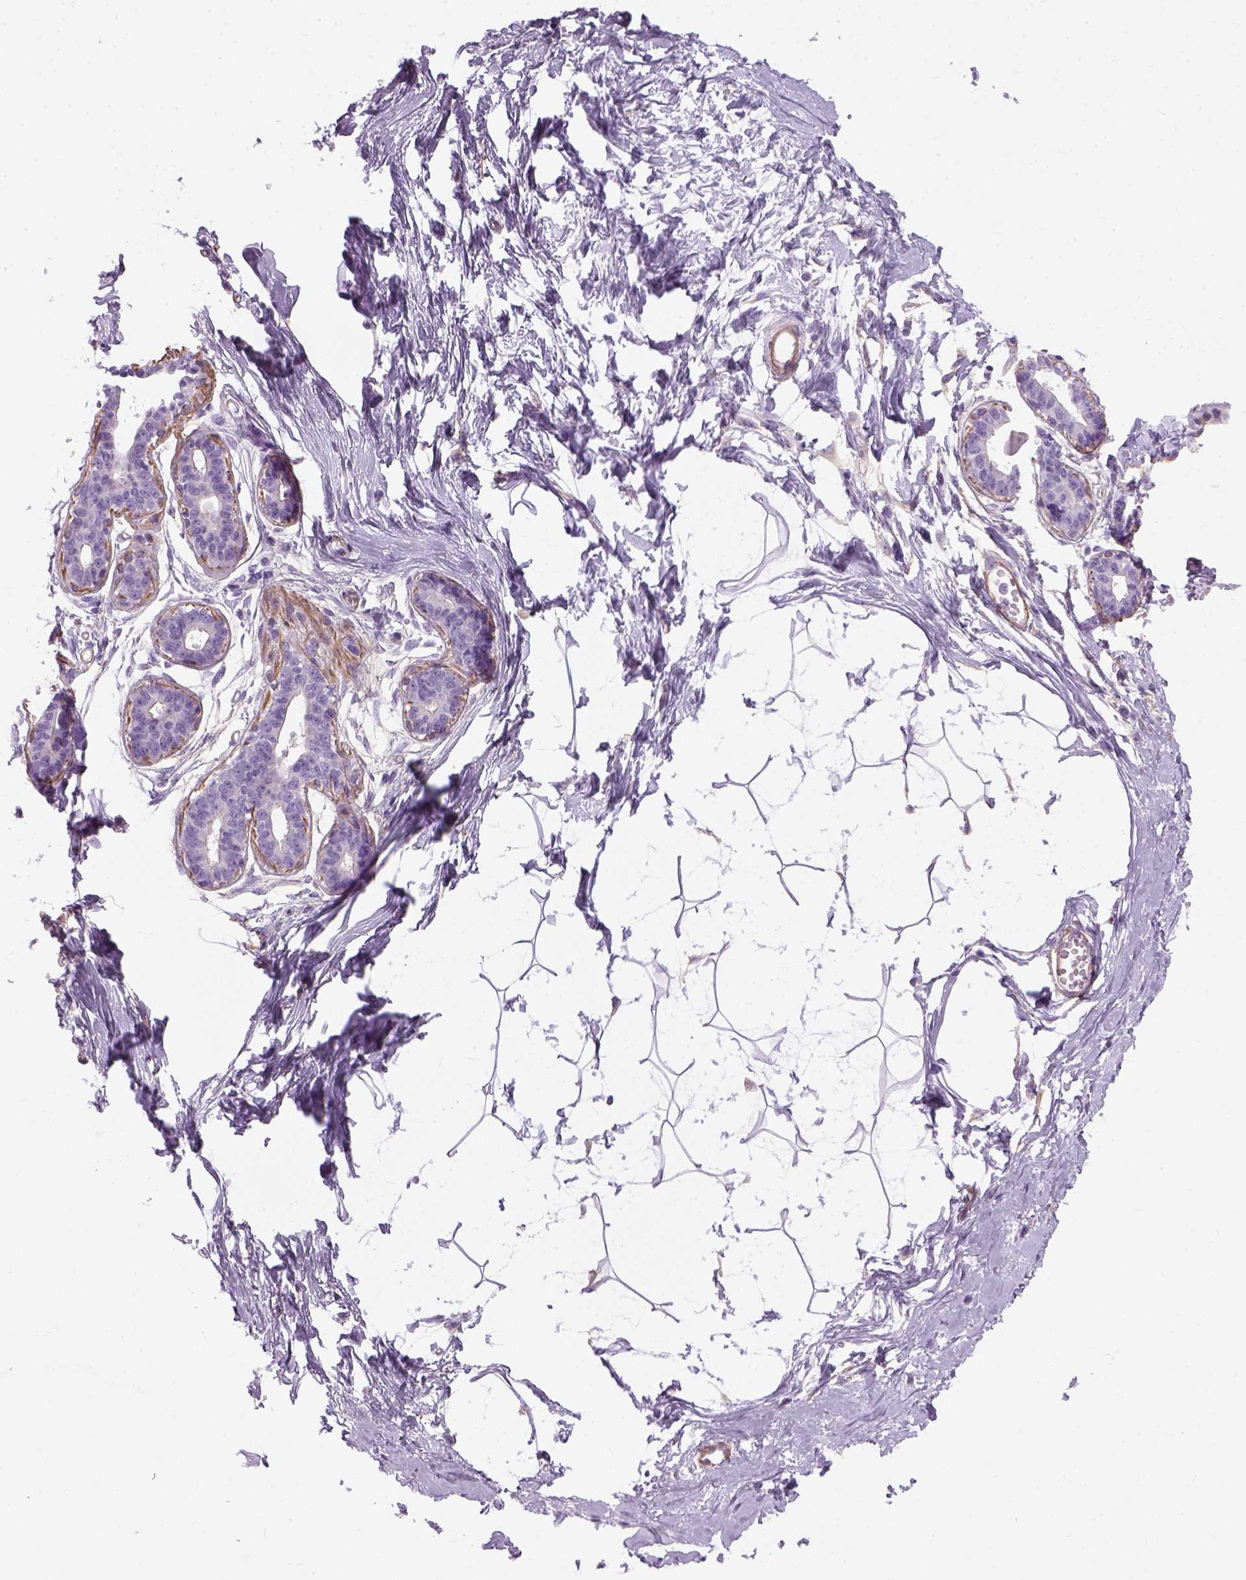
{"staining": {"intensity": "negative", "quantity": "none", "location": "none"}, "tissue": "breast", "cell_type": "Adipocytes", "image_type": "normal", "snomed": [{"axis": "morphology", "description": "Normal tissue, NOS"}, {"axis": "topography", "description": "Breast"}], "caption": "This is an IHC histopathology image of unremarkable human breast. There is no positivity in adipocytes.", "gene": "FAM161A", "patient": {"sex": "female", "age": 45}}